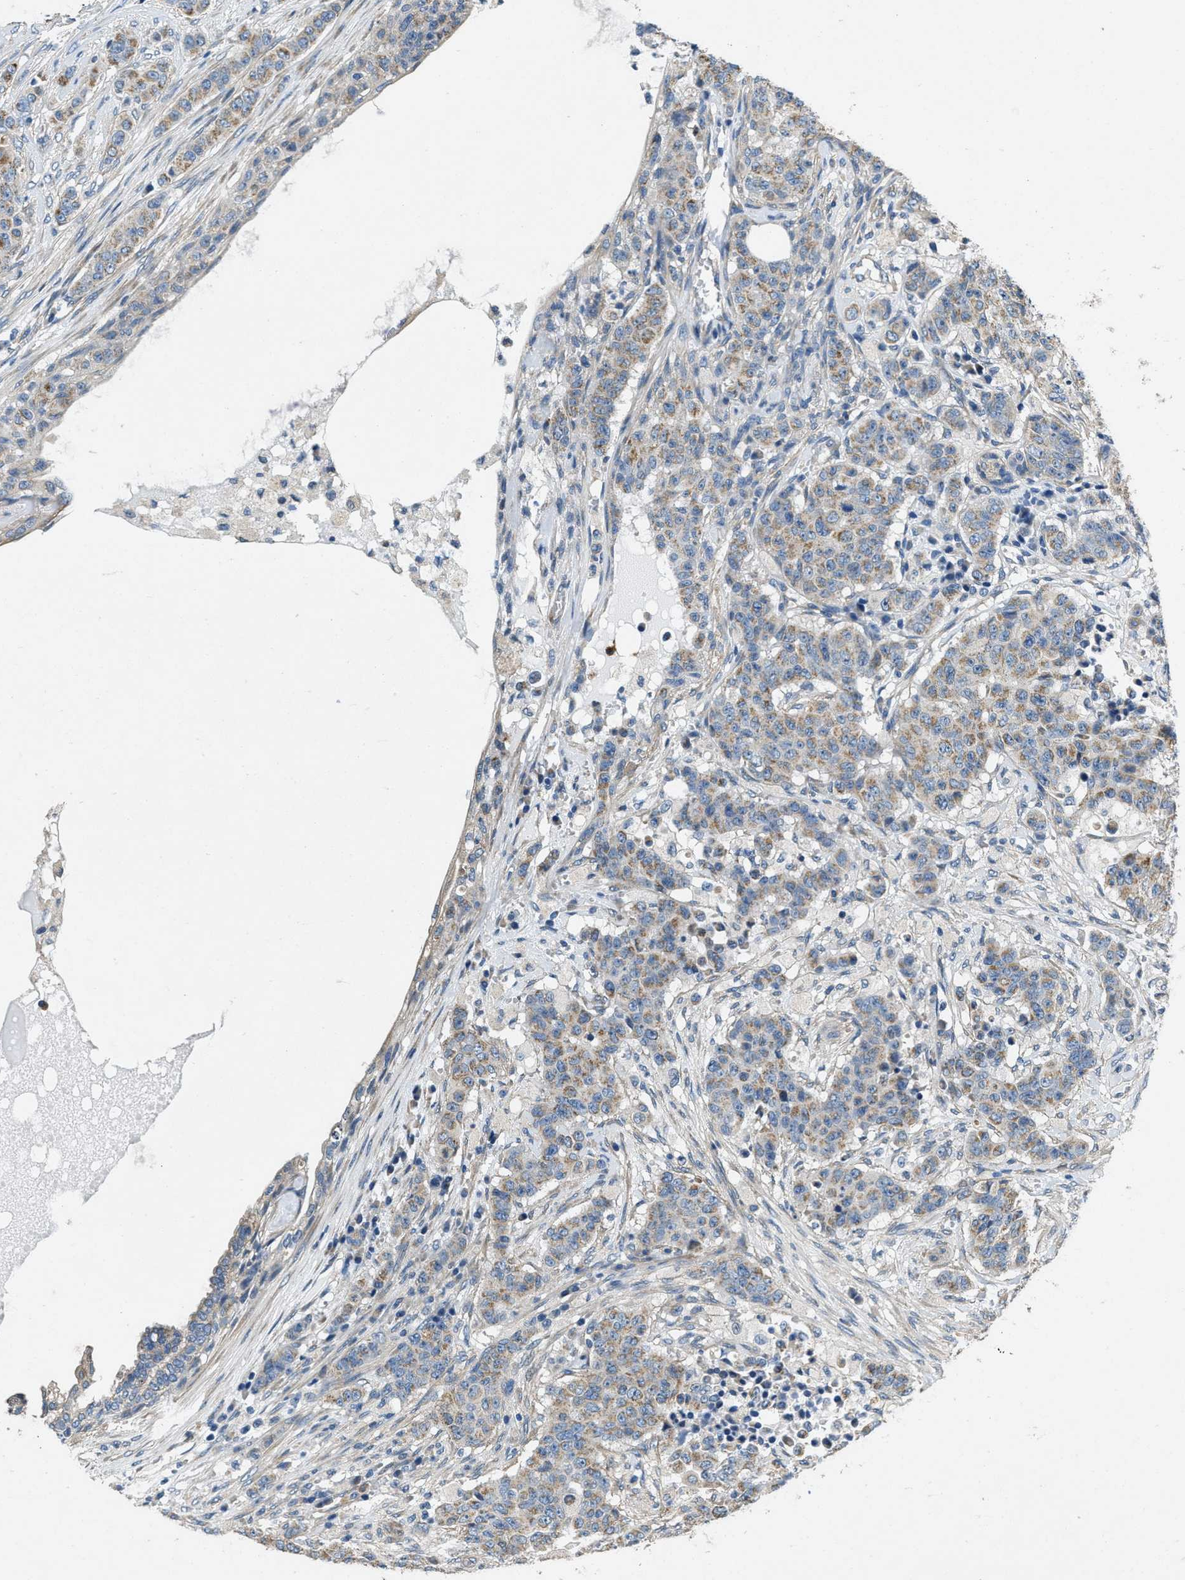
{"staining": {"intensity": "weak", "quantity": ">75%", "location": "cytoplasmic/membranous"}, "tissue": "breast cancer", "cell_type": "Tumor cells", "image_type": "cancer", "snomed": [{"axis": "morphology", "description": "Normal tissue, NOS"}, {"axis": "morphology", "description": "Duct carcinoma"}, {"axis": "topography", "description": "Breast"}], "caption": "Human breast cancer (intraductal carcinoma) stained with a brown dye displays weak cytoplasmic/membranous positive expression in about >75% of tumor cells.", "gene": "TOMM70", "patient": {"sex": "female", "age": 40}}